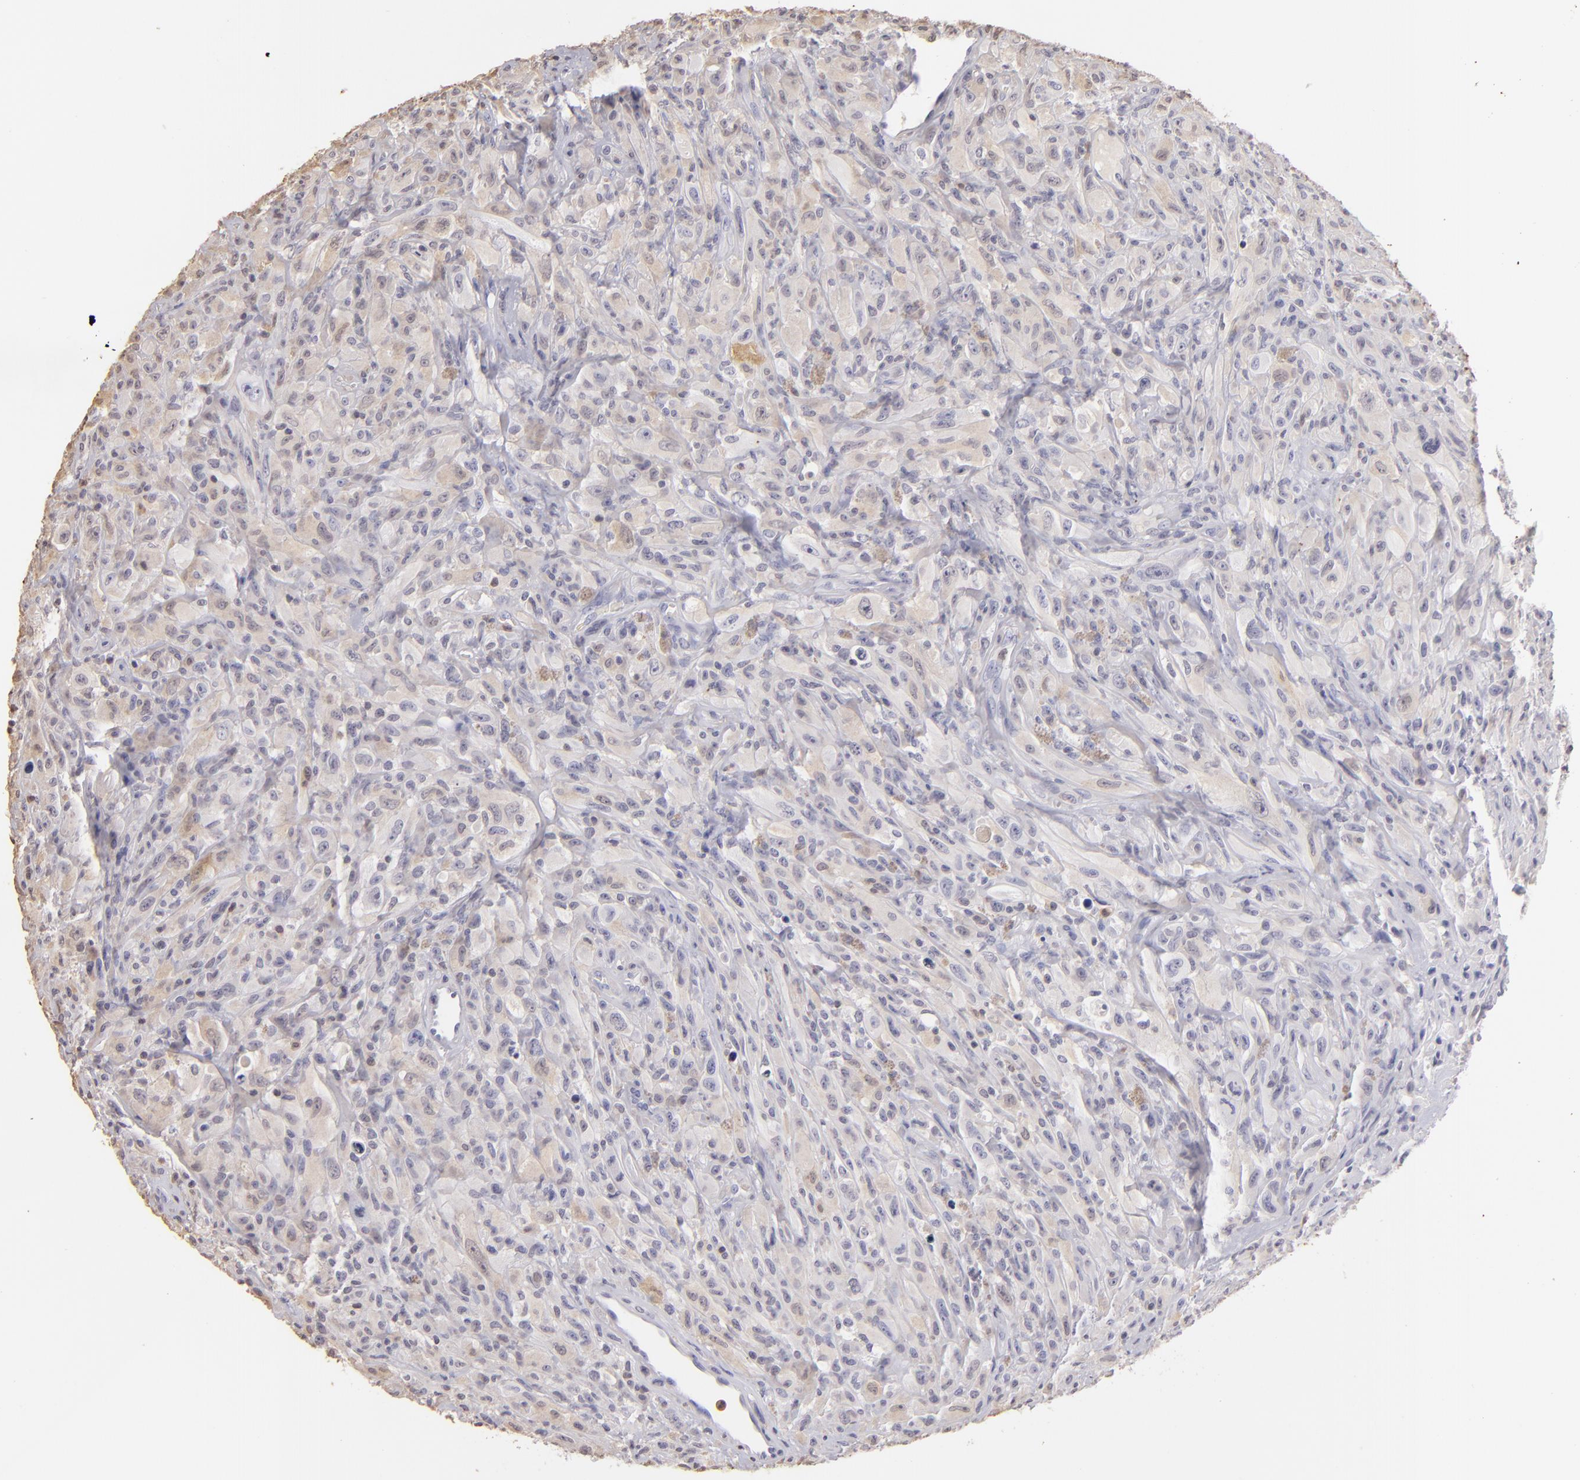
{"staining": {"intensity": "weak", "quantity": "<25%", "location": "cytoplasmic/membranous"}, "tissue": "glioma", "cell_type": "Tumor cells", "image_type": "cancer", "snomed": [{"axis": "morphology", "description": "Glioma, malignant, High grade"}, {"axis": "topography", "description": "Brain"}], "caption": "An immunohistochemistry (IHC) micrograph of glioma is shown. There is no staining in tumor cells of glioma.", "gene": "S100A2", "patient": {"sex": "male", "age": 48}}